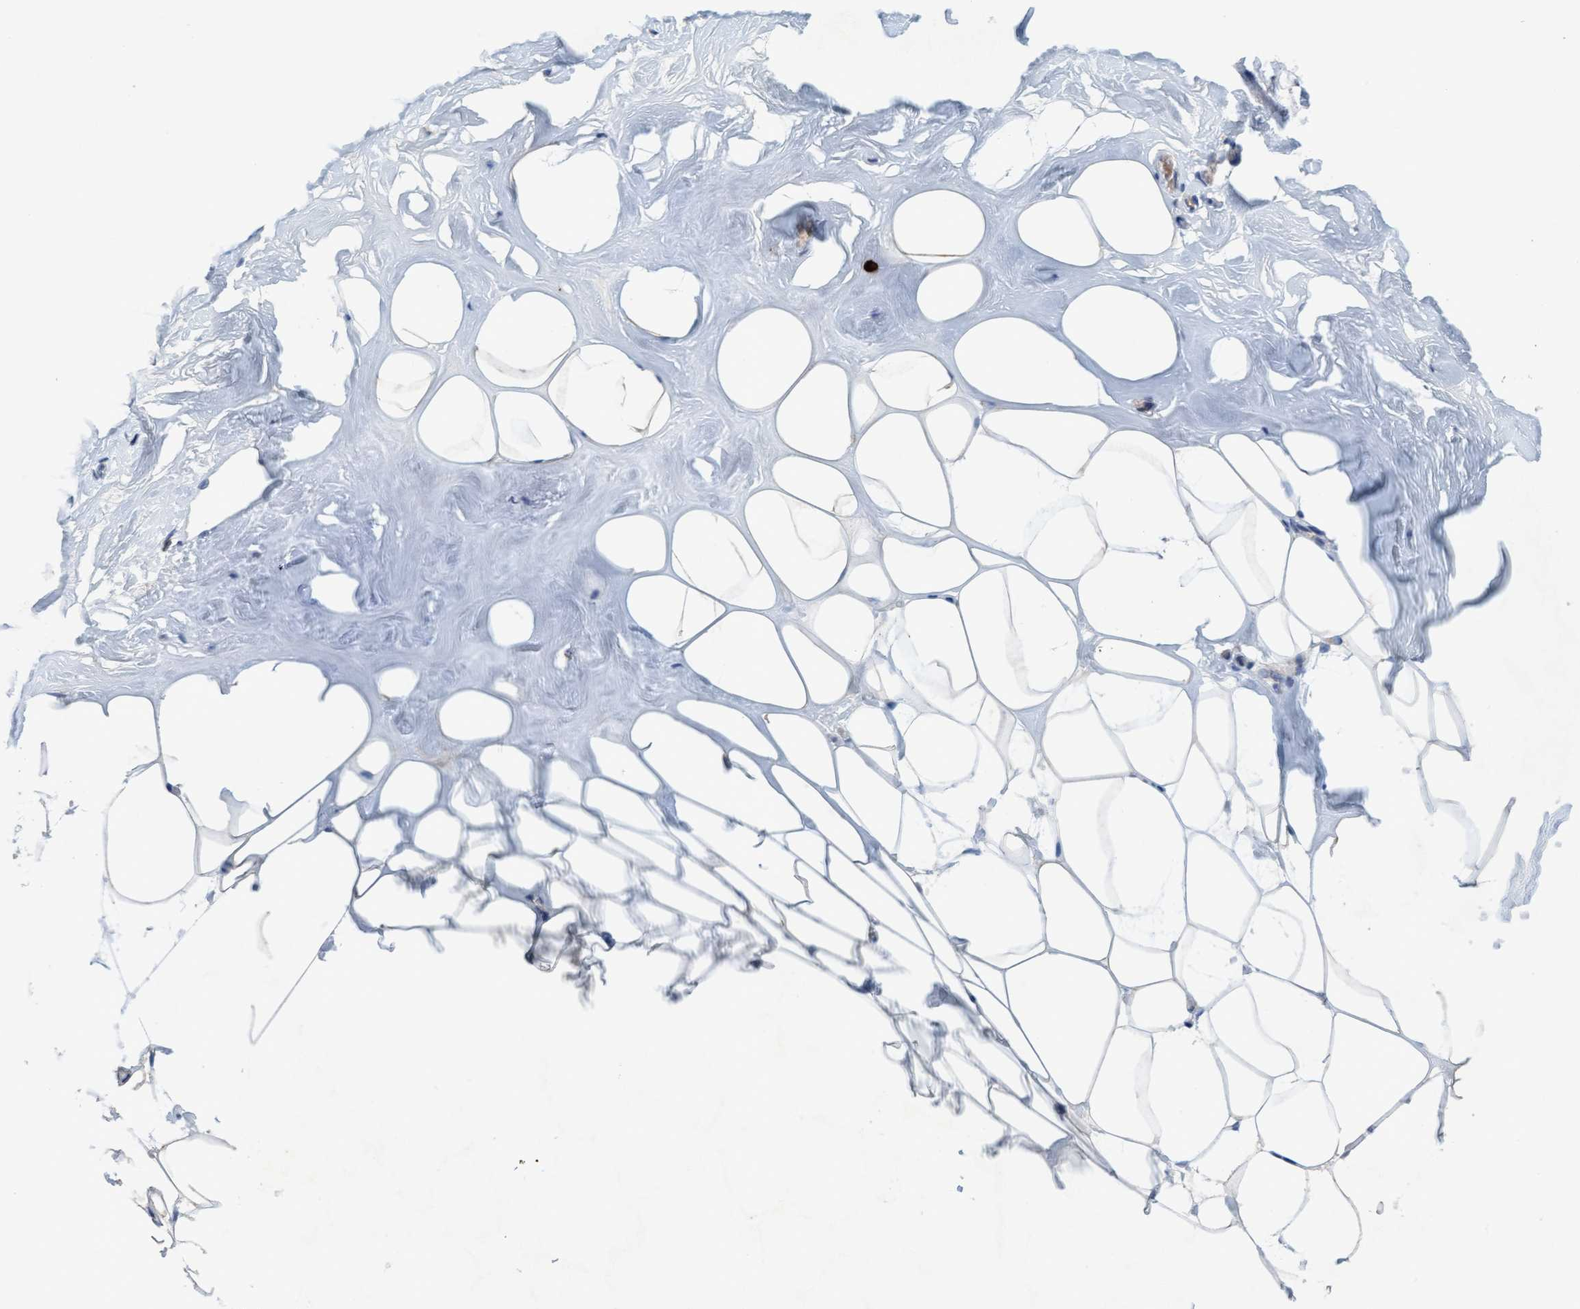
{"staining": {"intensity": "moderate", "quantity": ">75%", "location": "cytoplasmic/membranous"}, "tissue": "adipose tissue", "cell_type": "Adipocytes", "image_type": "normal", "snomed": [{"axis": "morphology", "description": "Normal tissue, NOS"}, {"axis": "morphology", "description": "Fibrosis, NOS"}, {"axis": "topography", "description": "Breast"}, {"axis": "topography", "description": "Adipose tissue"}], "caption": "Immunohistochemical staining of benign adipose tissue demonstrates moderate cytoplasmic/membranous protein positivity in approximately >75% of adipocytes.", "gene": "SIGIRR", "patient": {"sex": "female", "age": 39}}